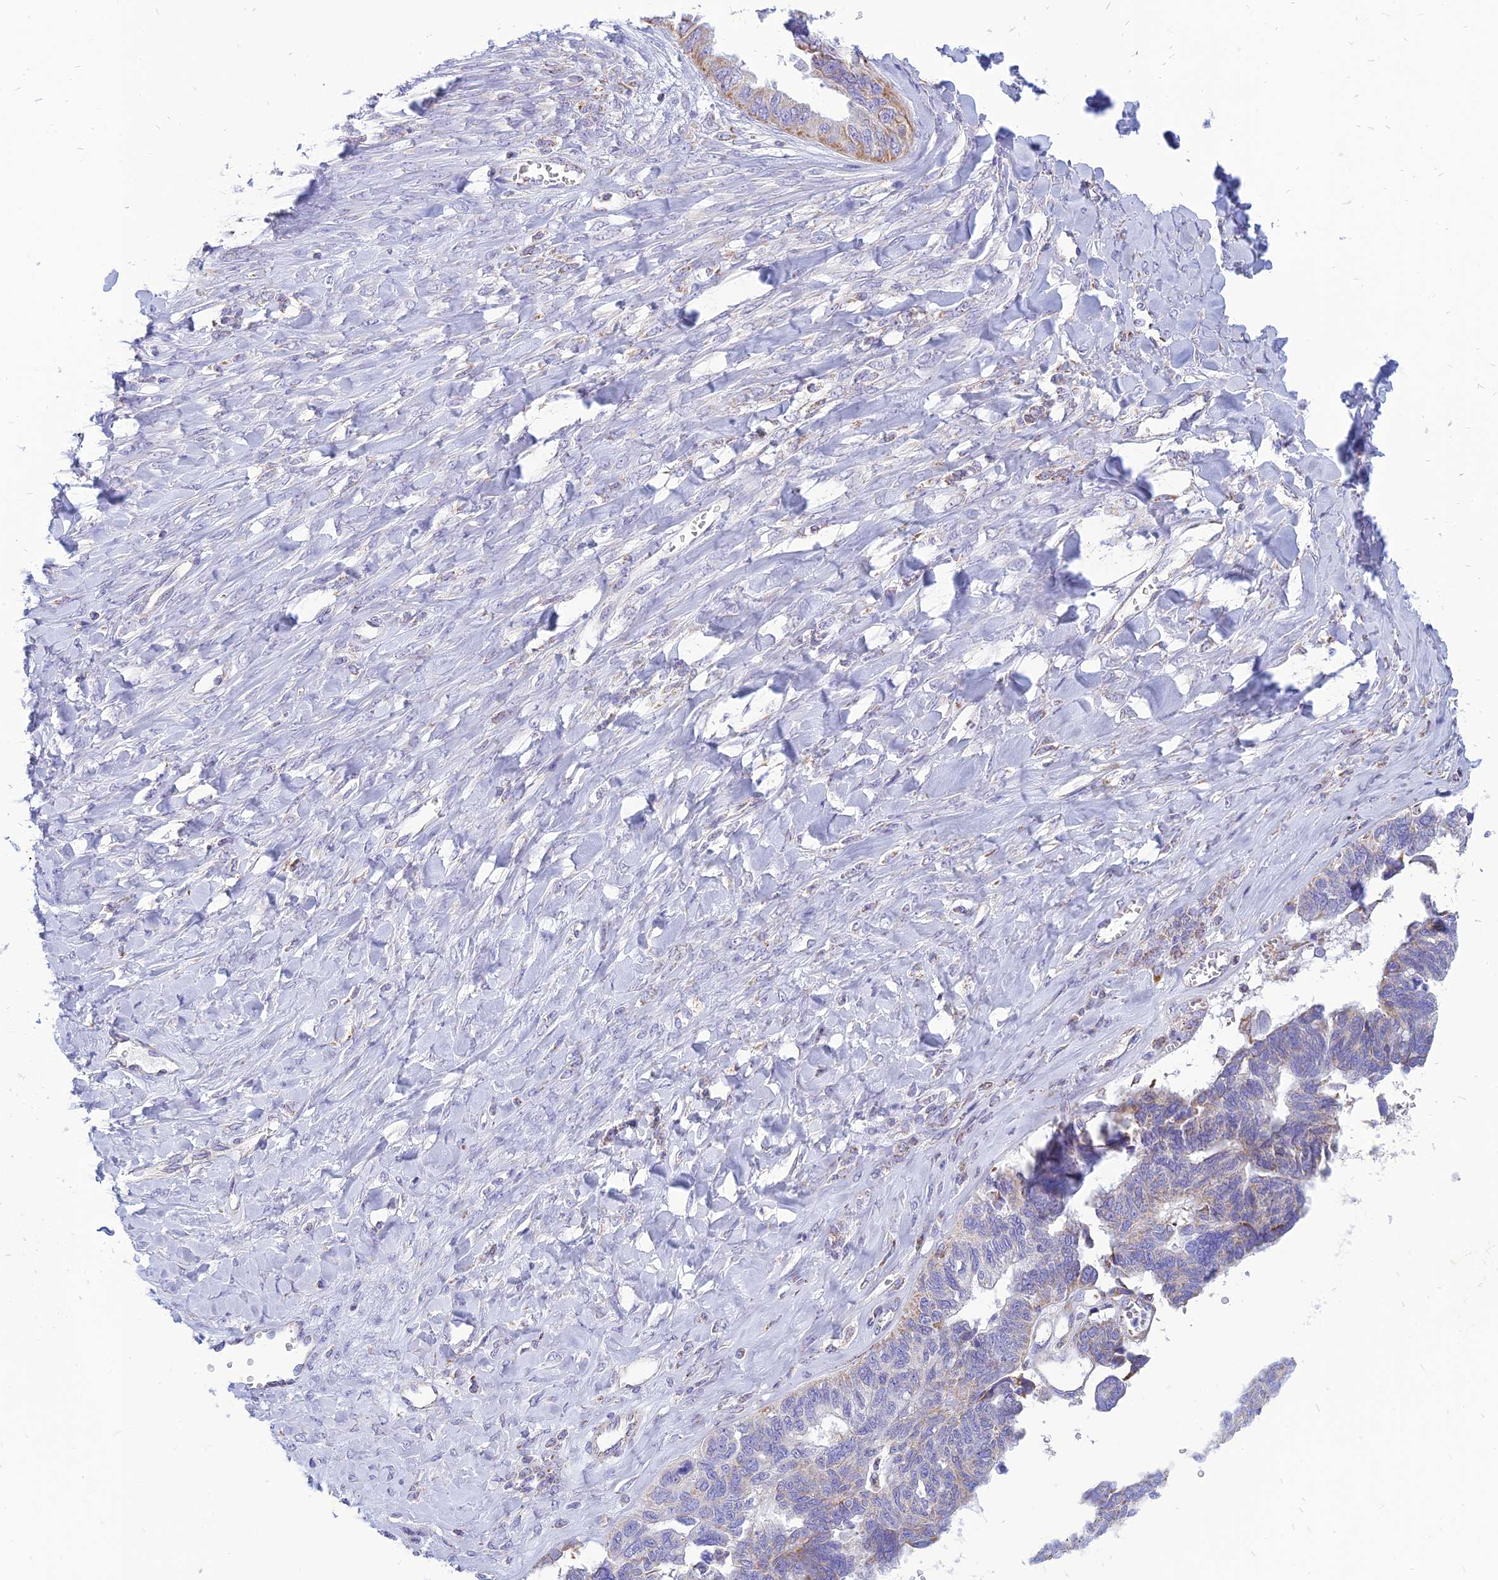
{"staining": {"intensity": "weak", "quantity": "<25%", "location": "cytoplasmic/membranous"}, "tissue": "ovarian cancer", "cell_type": "Tumor cells", "image_type": "cancer", "snomed": [{"axis": "morphology", "description": "Cystadenocarcinoma, serous, NOS"}, {"axis": "topography", "description": "Ovary"}], "caption": "DAB (3,3'-diaminobenzidine) immunohistochemical staining of ovarian serous cystadenocarcinoma displays no significant expression in tumor cells.", "gene": "PACC1", "patient": {"sex": "female", "age": 79}}